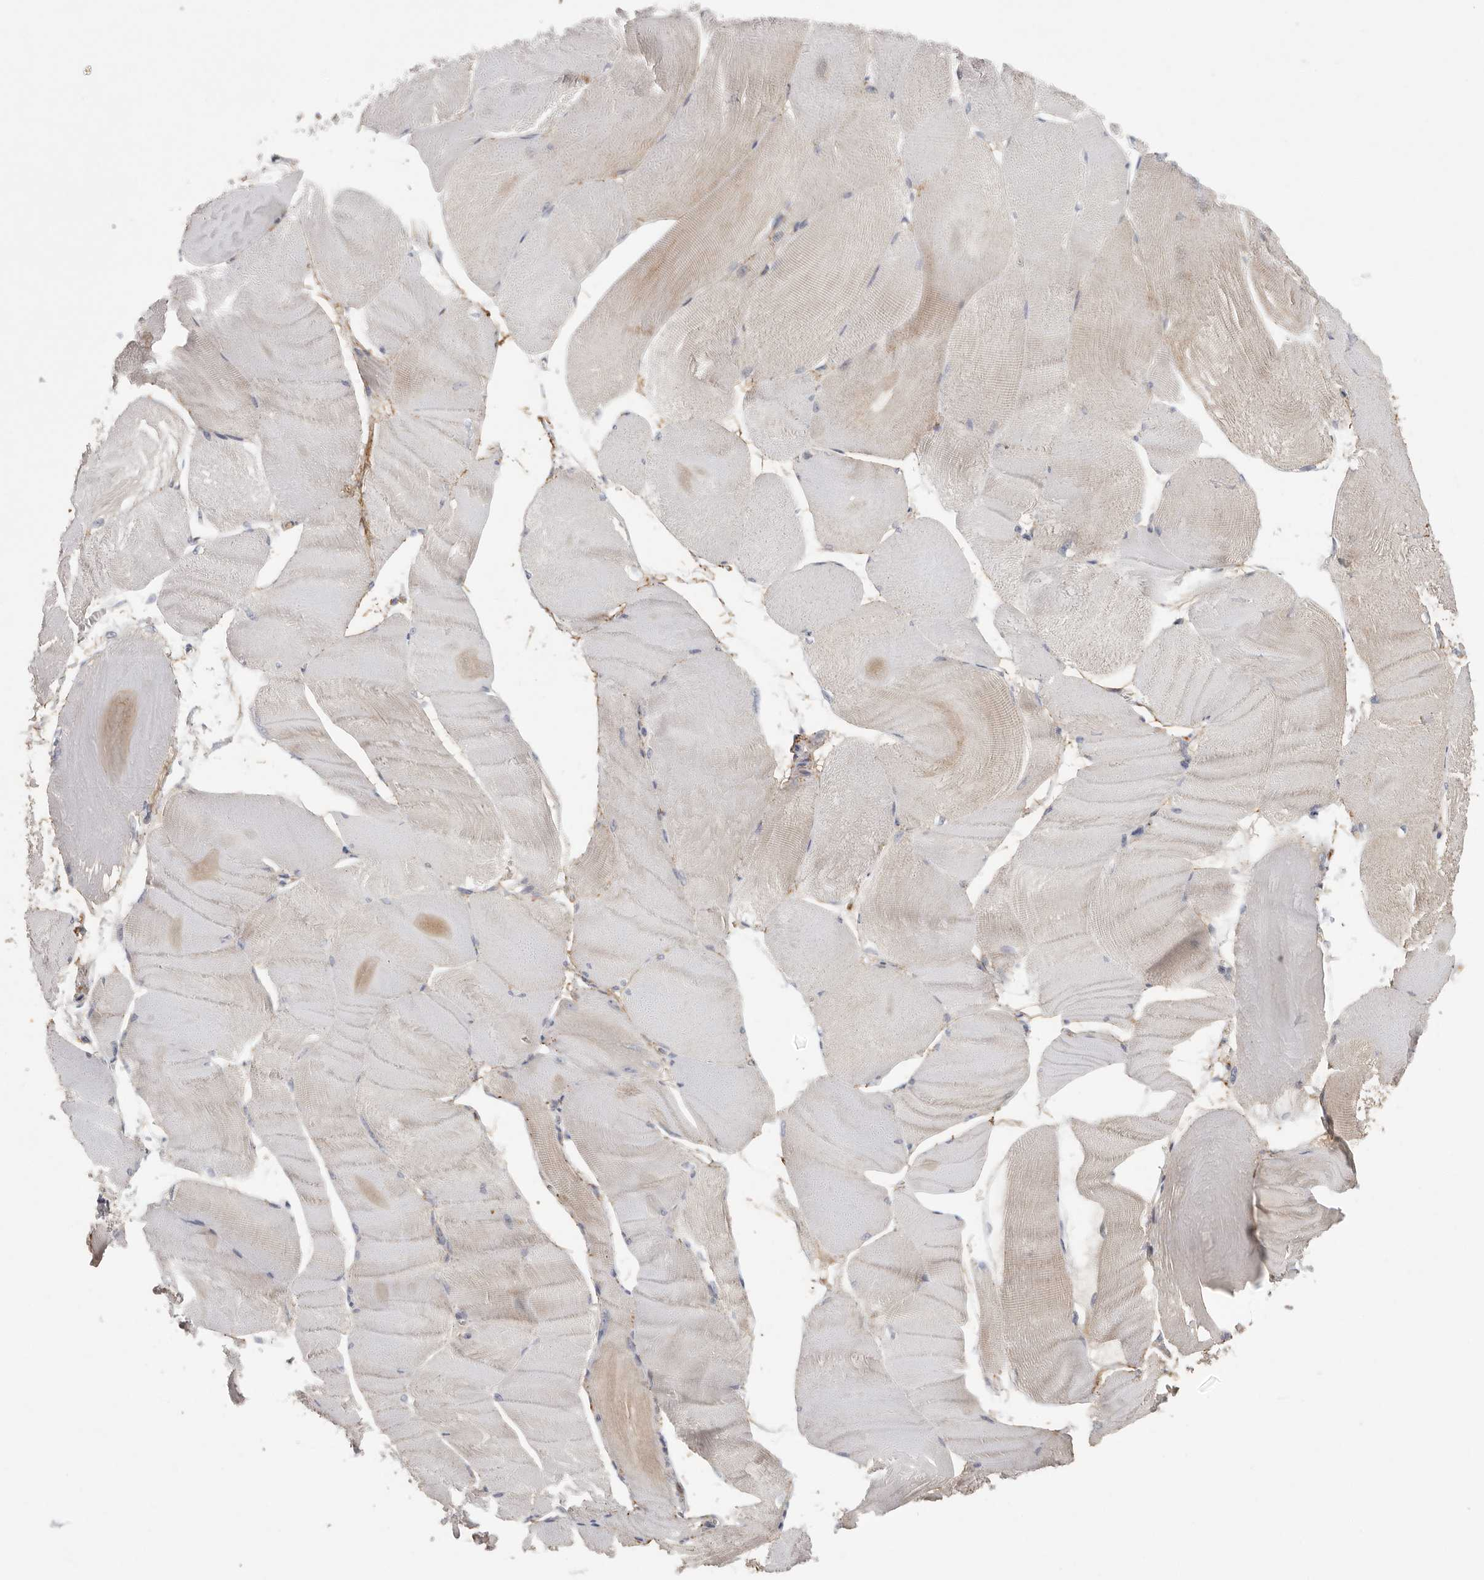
{"staining": {"intensity": "weak", "quantity": "25%-75%", "location": "cytoplasmic/membranous"}, "tissue": "skeletal muscle", "cell_type": "Myocytes", "image_type": "normal", "snomed": [{"axis": "morphology", "description": "Normal tissue, NOS"}, {"axis": "morphology", "description": "Basal cell carcinoma"}, {"axis": "topography", "description": "Skeletal muscle"}], "caption": "Skeletal muscle stained with DAB immunohistochemistry reveals low levels of weak cytoplasmic/membranous staining in about 25%-75% of myocytes.", "gene": "CFAP298", "patient": {"sex": "female", "age": 64}}